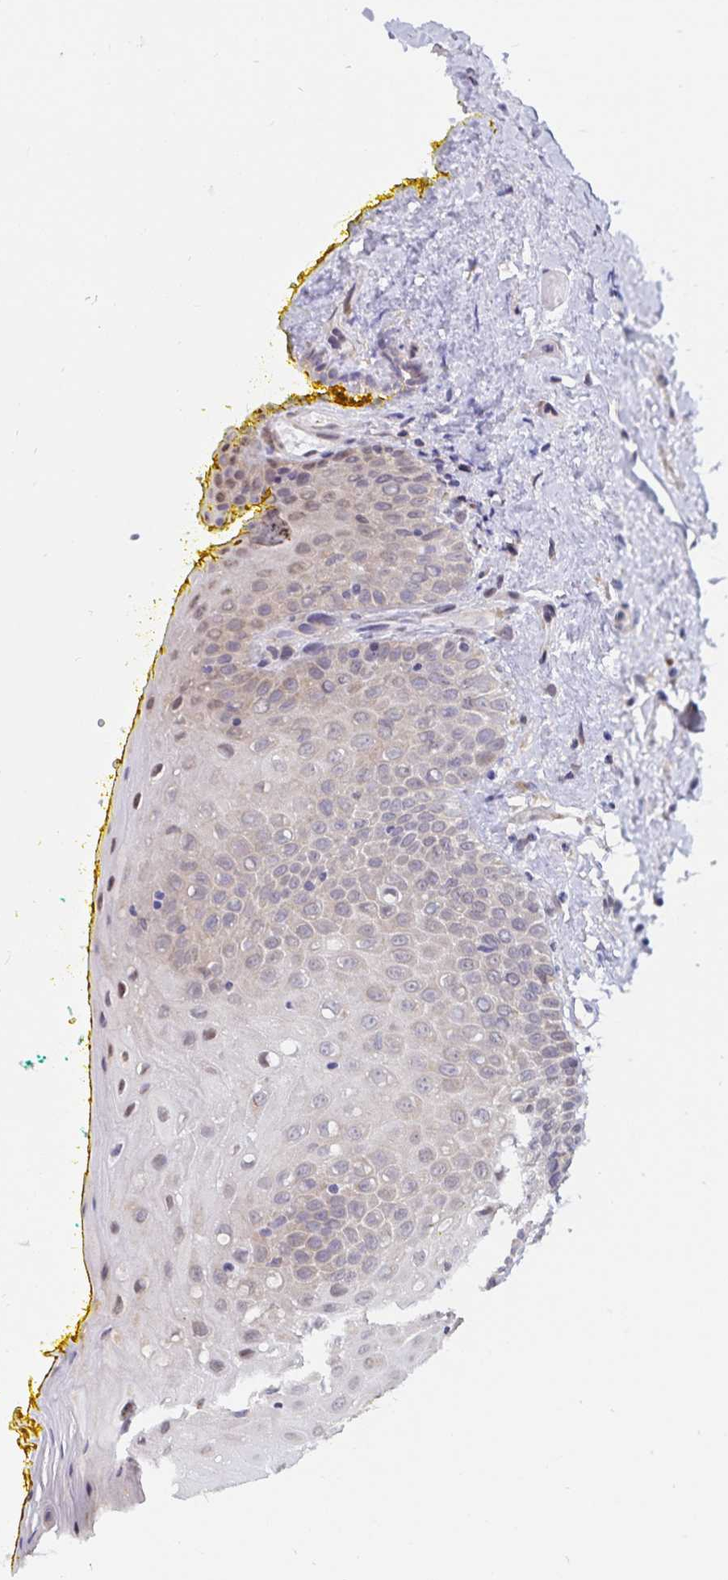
{"staining": {"intensity": "weak", "quantity": "25%-75%", "location": "cytoplasmic/membranous,nuclear"}, "tissue": "oral mucosa", "cell_type": "Squamous epithelial cells", "image_type": "normal", "snomed": [{"axis": "morphology", "description": "Normal tissue, NOS"}, {"axis": "morphology", "description": "Squamous cell carcinoma, NOS"}, {"axis": "topography", "description": "Oral tissue"}, {"axis": "topography", "description": "Head-Neck"}], "caption": "This is an image of IHC staining of benign oral mucosa, which shows weak staining in the cytoplasmic/membranous,nuclear of squamous epithelial cells.", "gene": "ATP2A2", "patient": {"sex": "female", "age": 70}}